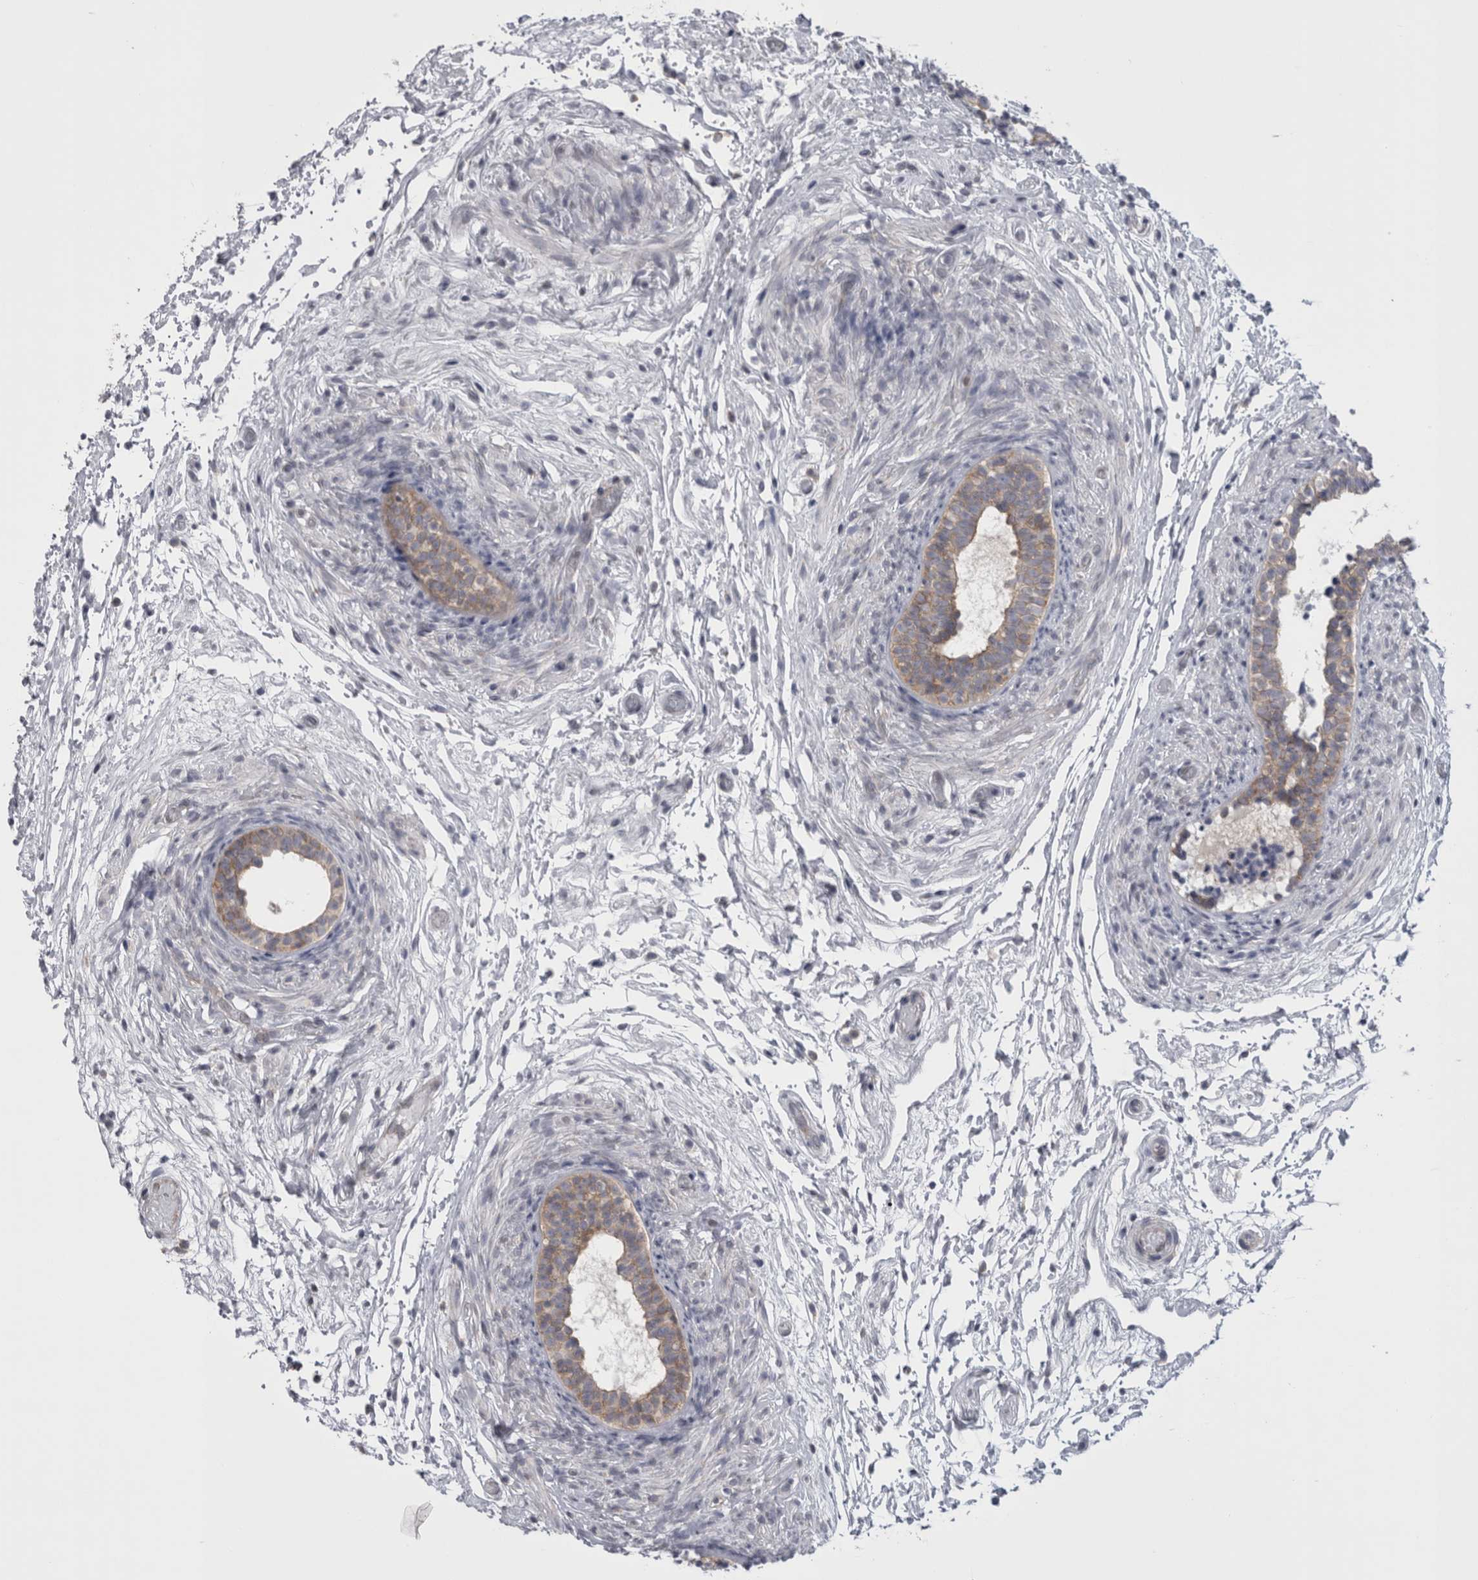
{"staining": {"intensity": "weak", "quantity": "25%-75%", "location": "cytoplasmic/membranous"}, "tissue": "epididymis", "cell_type": "Glandular cells", "image_type": "normal", "snomed": [{"axis": "morphology", "description": "Normal tissue, NOS"}, {"axis": "topography", "description": "Epididymis"}], "caption": "Immunohistochemical staining of unremarkable epididymis demonstrates low levels of weak cytoplasmic/membranous staining in approximately 25%-75% of glandular cells.", "gene": "PRRC2C", "patient": {"sex": "male", "age": 5}}